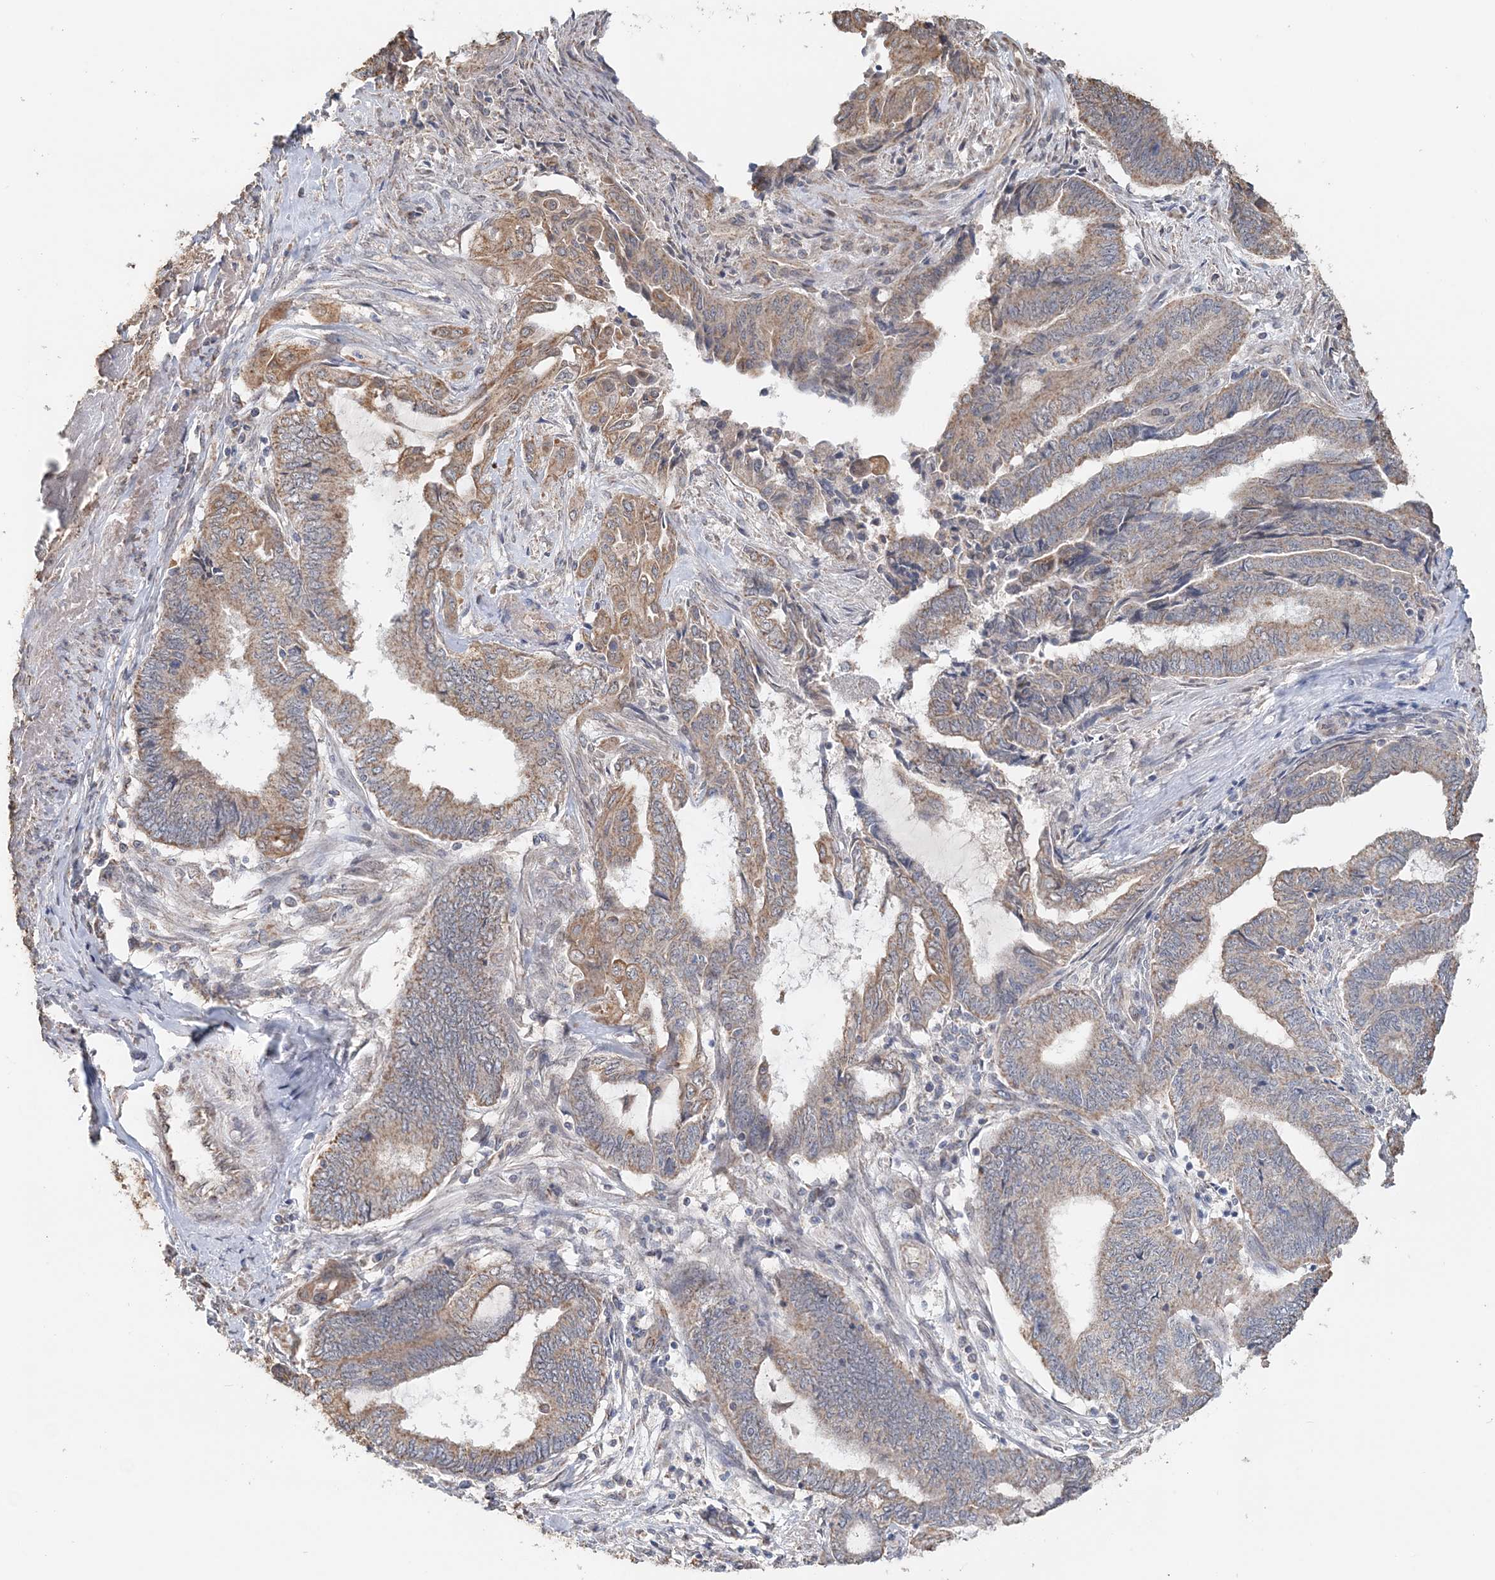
{"staining": {"intensity": "moderate", "quantity": "25%-75%", "location": "cytoplasmic/membranous"}, "tissue": "endometrial cancer", "cell_type": "Tumor cells", "image_type": "cancer", "snomed": [{"axis": "morphology", "description": "Adenocarcinoma, NOS"}, {"axis": "topography", "description": "Uterus"}, {"axis": "topography", "description": "Endometrium"}], "caption": "Immunohistochemistry (IHC) image of neoplastic tissue: human adenocarcinoma (endometrial) stained using immunohistochemistry (IHC) reveals medium levels of moderate protein expression localized specifically in the cytoplasmic/membranous of tumor cells, appearing as a cytoplasmic/membranous brown color.", "gene": "FBXO38", "patient": {"sex": "female", "age": 70}}